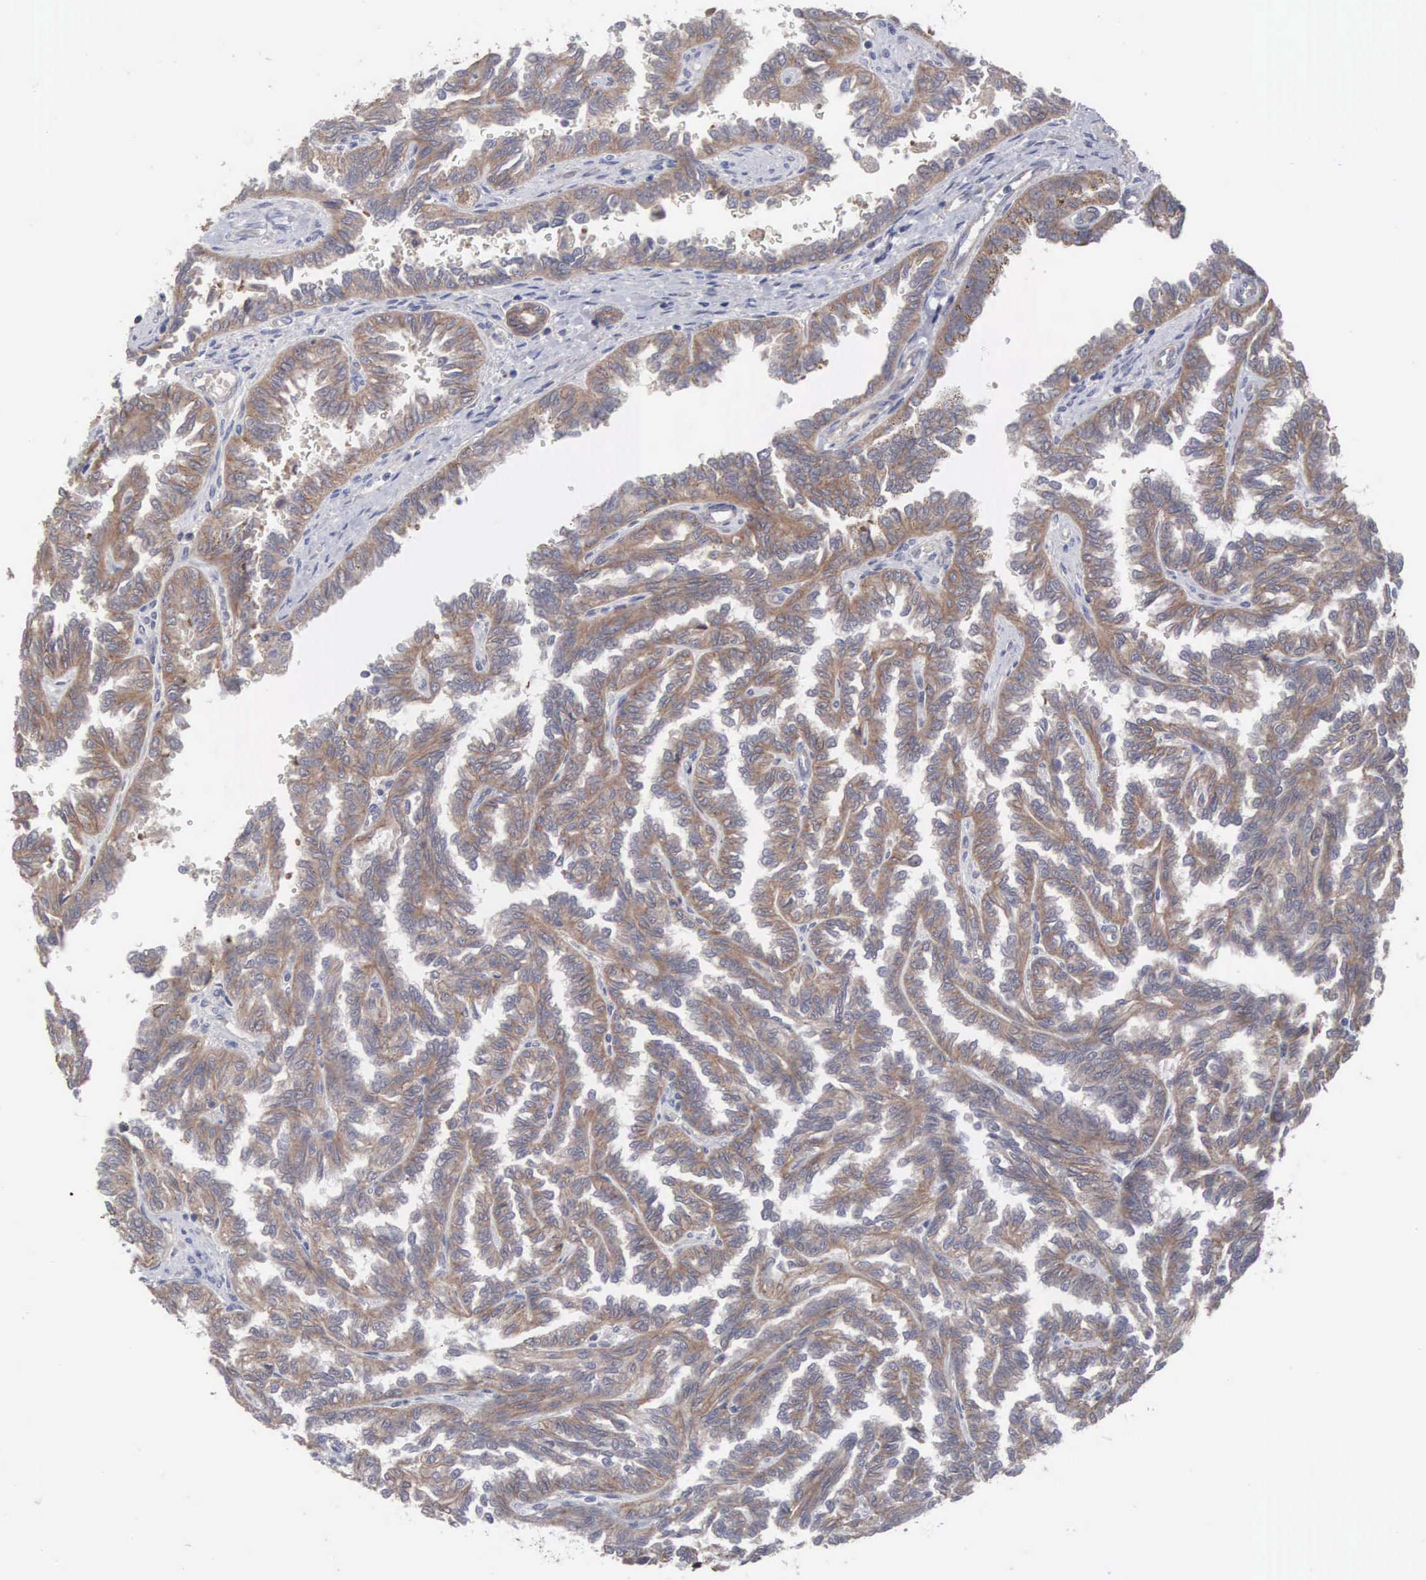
{"staining": {"intensity": "moderate", "quantity": ">75%", "location": "cytoplasmic/membranous"}, "tissue": "renal cancer", "cell_type": "Tumor cells", "image_type": "cancer", "snomed": [{"axis": "morphology", "description": "Inflammation, NOS"}, {"axis": "morphology", "description": "Adenocarcinoma, NOS"}, {"axis": "topography", "description": "Kidney"}], "caption": "IHC of human renal cancer demonstrates medium levels of moderate cytoplasmic/membranous positivity in approximately >75% of tumor cells.", "gene": "INF2", "patient": {"sex": "male", "age": 68}}